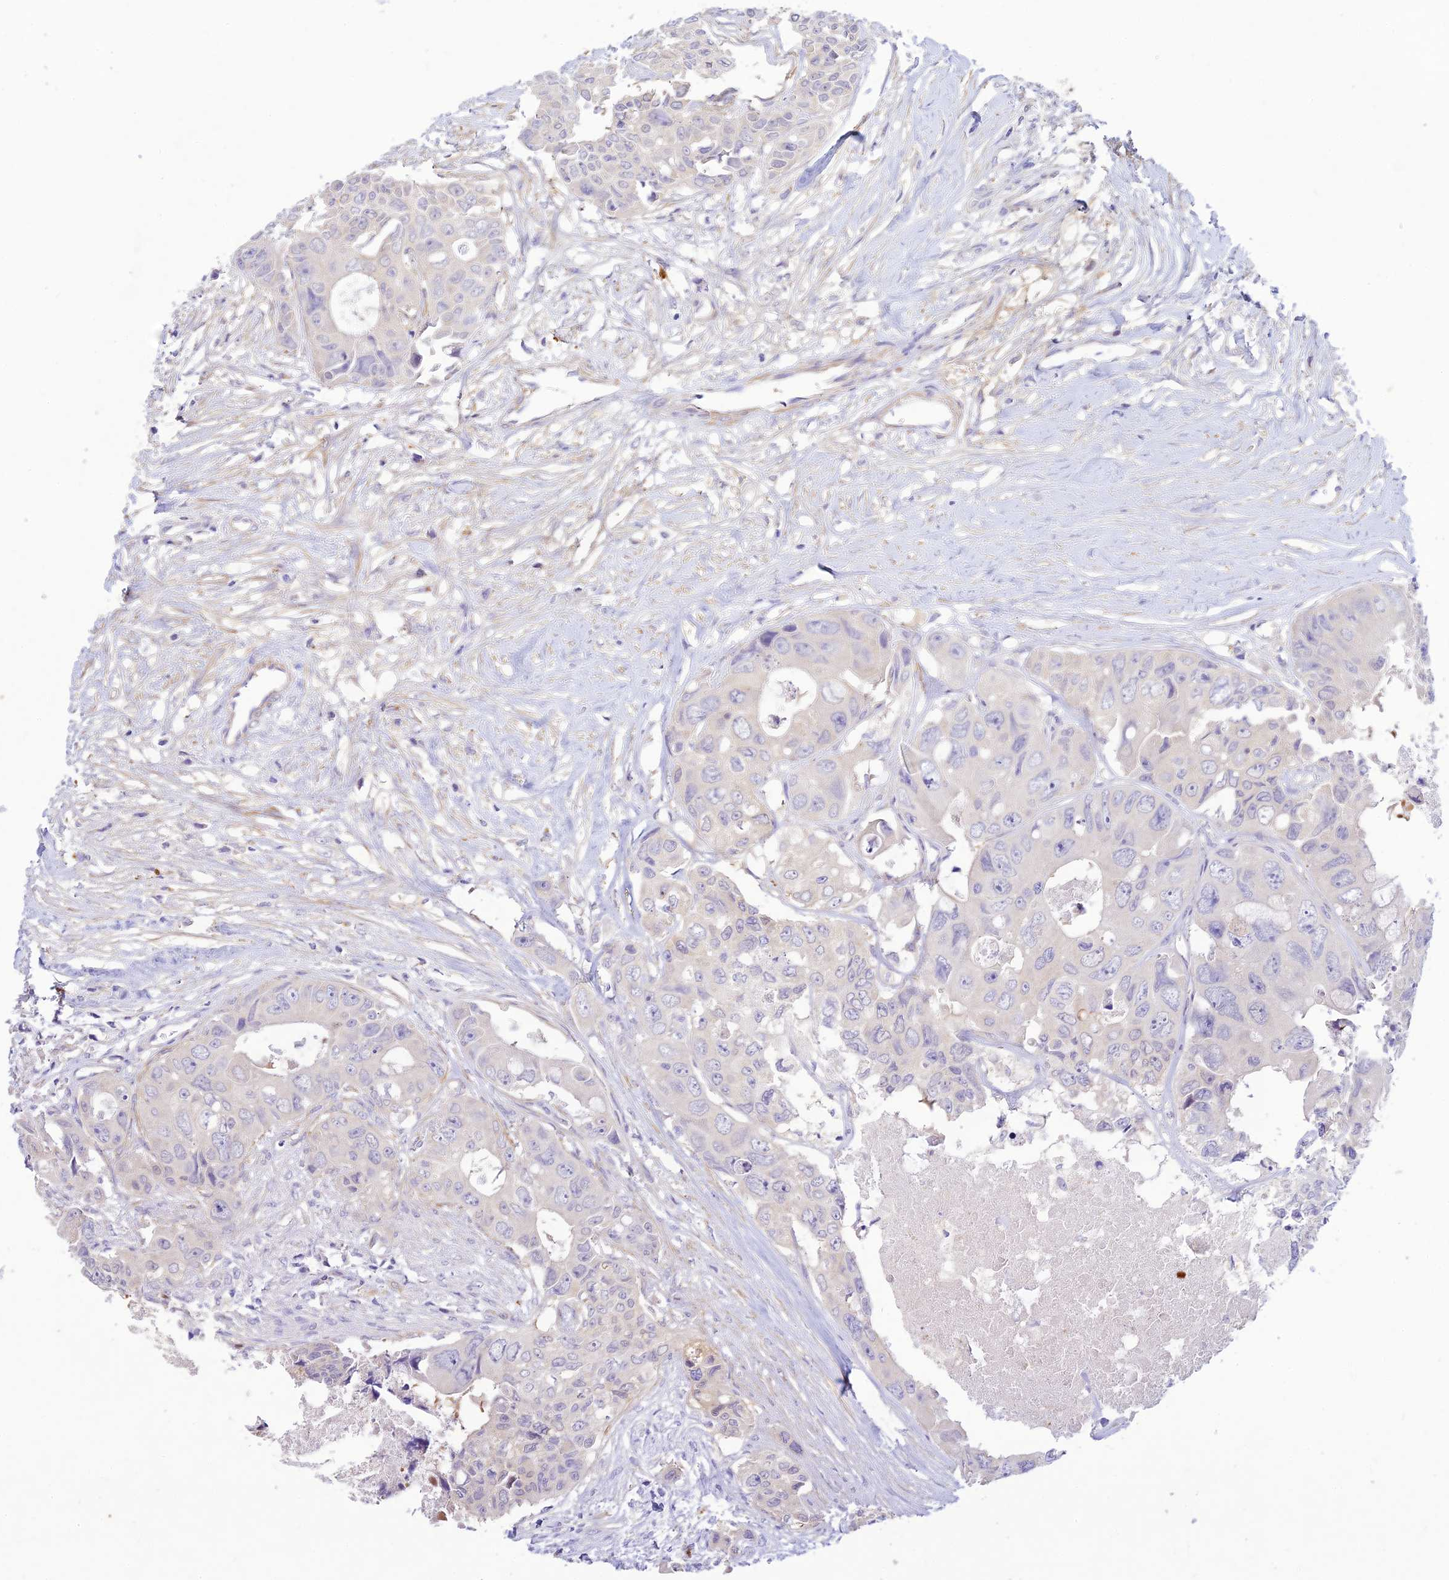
{"staining": {"intensity": "negative", "quantity": "none", "location": "none"}, "tissue": "colorectal cancer", "cell_type": "Tumor cells", "image_type": "cancer", "snomed": [{"axis": "morphology", "description": "Adenocarcinoma, NOS"}, {"axis": "topography", "description": "Rectum"}], "caption": "IHC of colorectal cancer displays no positivity in tumor cells. (Brightfield microscopy of DAB immunohistochemistry at high magnification).", "gene": "FBXW4", "patient": {"sex": "male", "age": 87}}